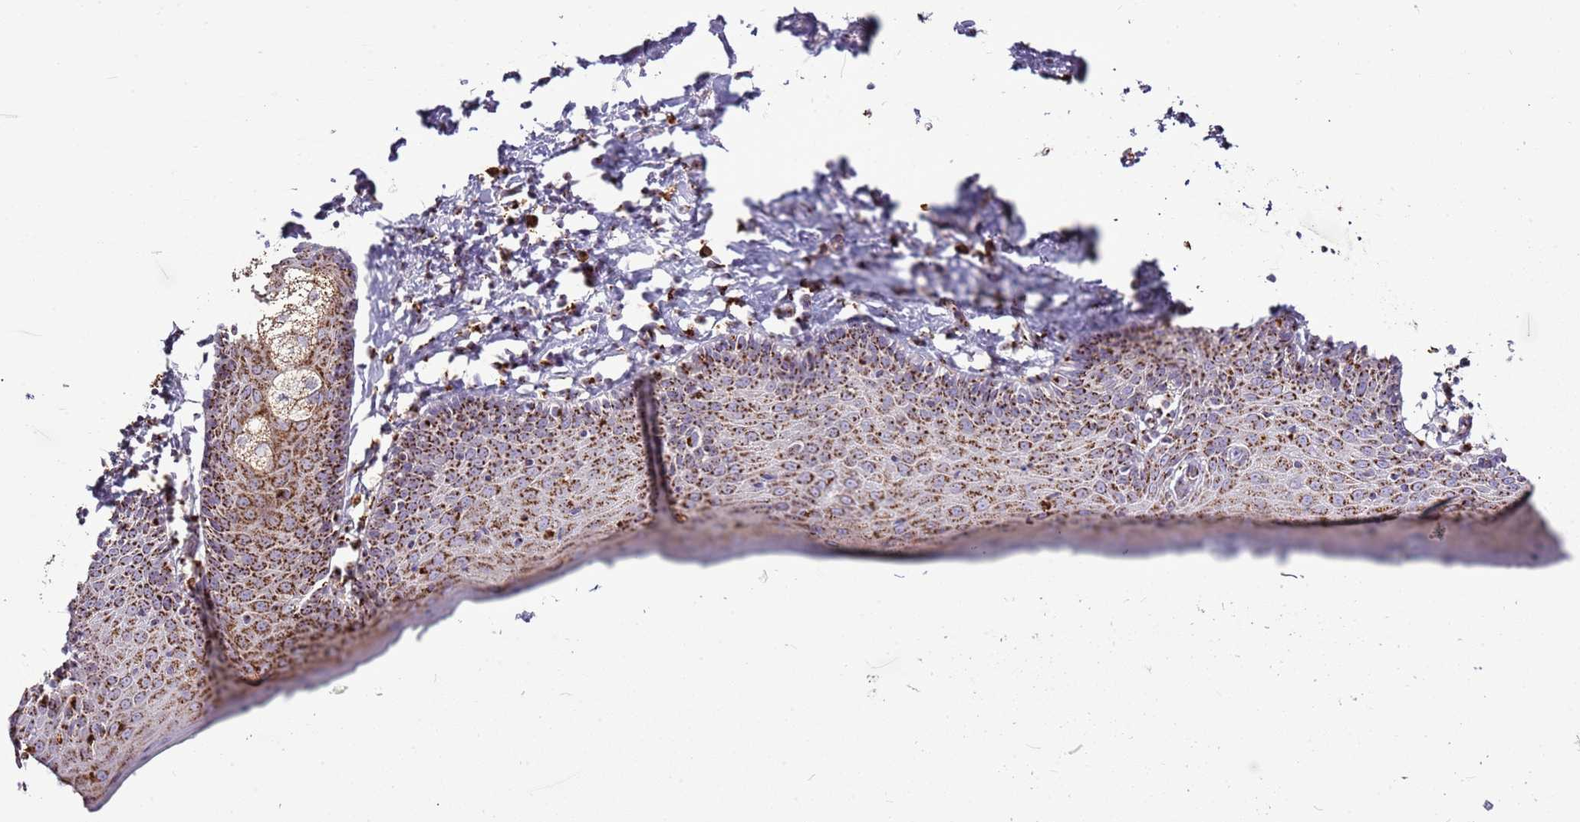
{"staining": {"intensity": "strong", "quantity": "25%-75%", "location": "cytoplasmic/membranous"}, "tissue": "skin", "cell_type": "Epidermal cells", "image_type": "normal", "snomed": [{"axis": "morphology", "description": "Normal tissue, NOS"}, {"axis": "topography", "description": "Vulva"}], "caption": "An image showing strong cytoplasmic/membranous expression in approximately 25%-75% of epidermal cells in benign skin, as visualized by brown immunohistochemical staining.", "gene": "TMED10", "patient": {"sex": "female", "age": 66}}